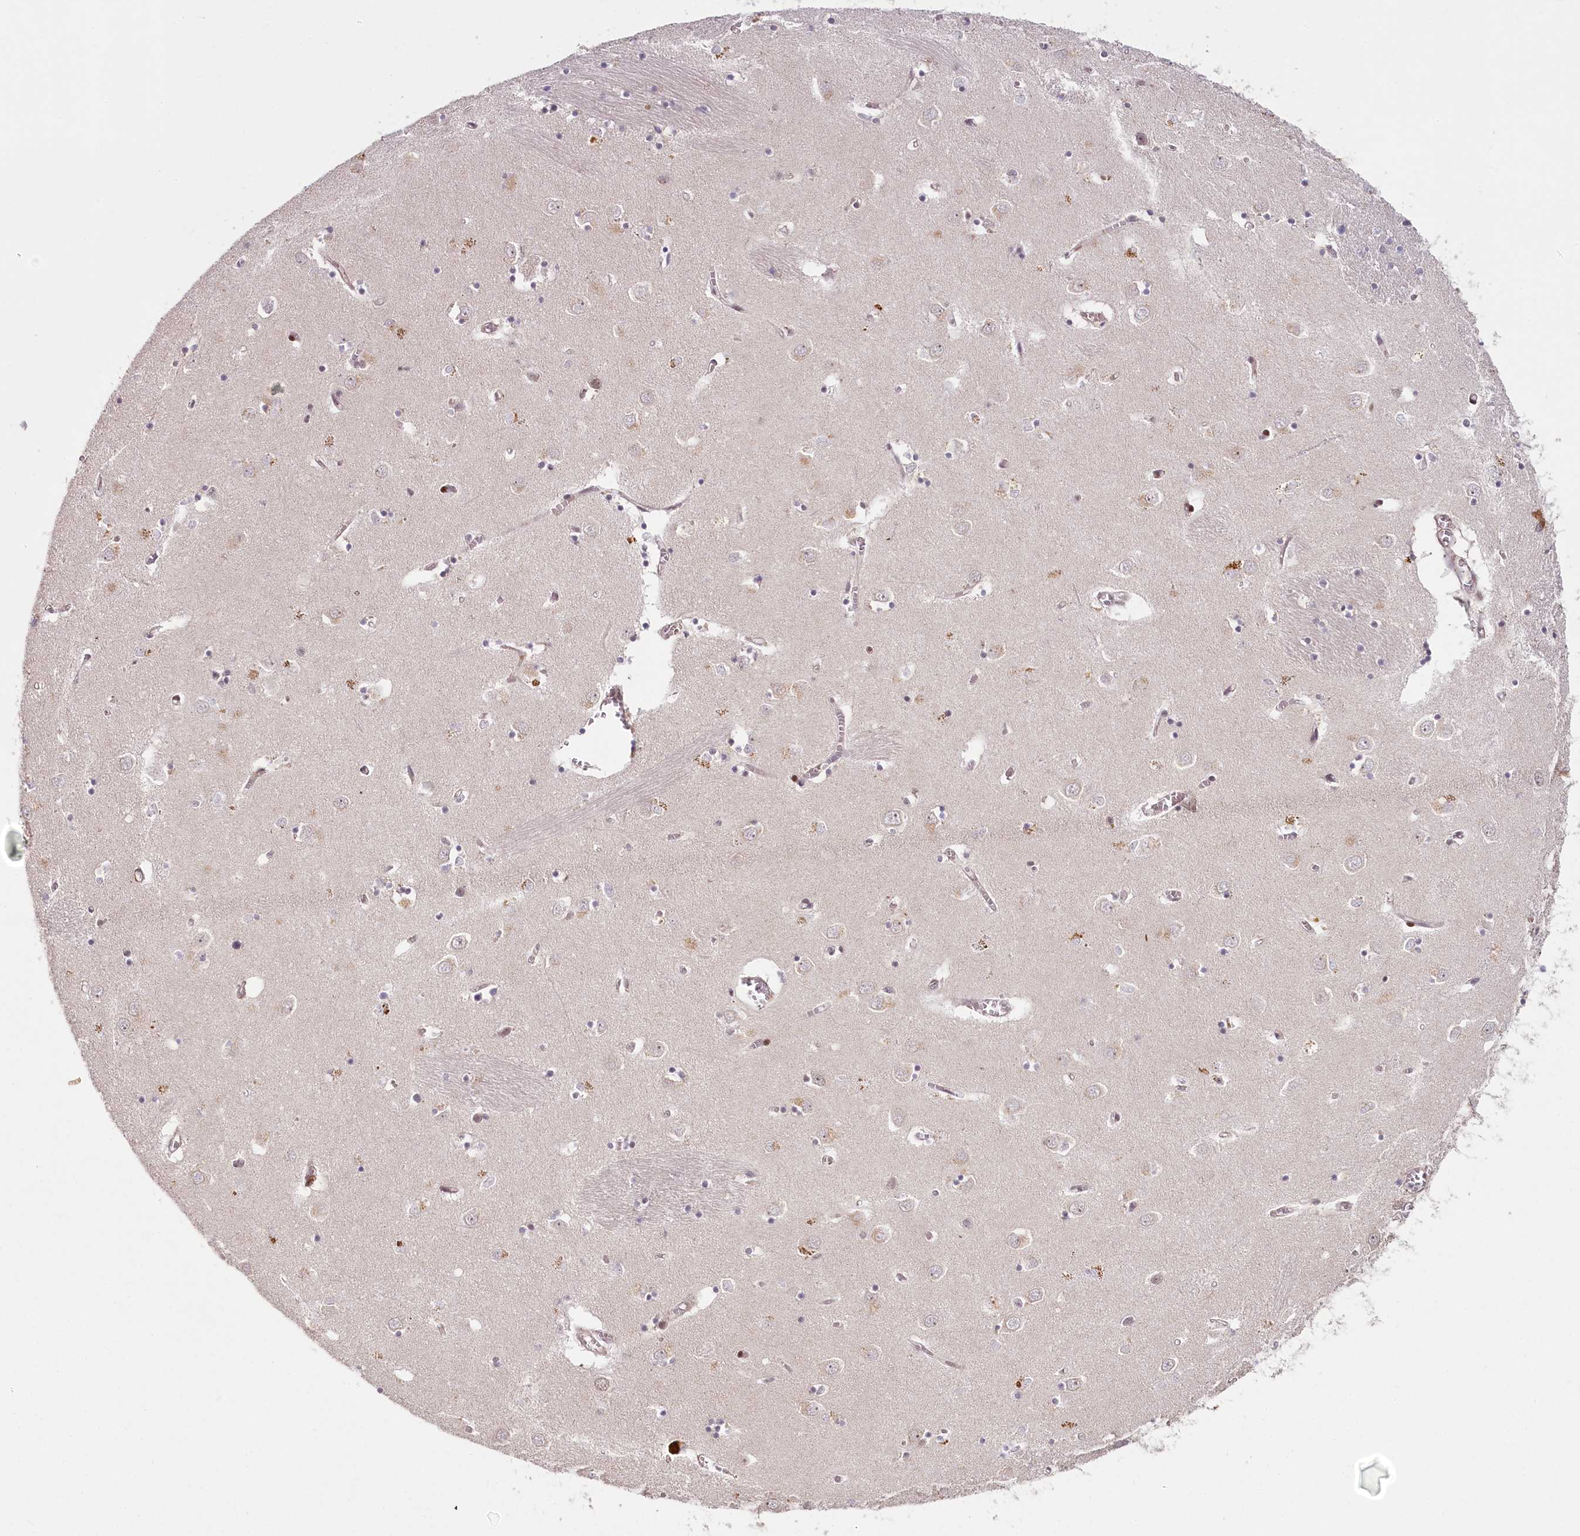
{"staining": {"intensity": "moderate", "quantity": "<25%", "location": "nuclear"}, "tissue": "caudate", "cell_type": "Glial cells", "image_type": "normal", "snomed": [{"axis": "morphology", "description": "Normal tissue, NOS"}, {"axis": "topography", "description": "Lateral ventricle wall"}], "caption": "The histopathology image shows staining of benign caudate, revealing moderate nuclear protein positivity (brown color) within glial cells. (Stains: DAB in brown, nuclei in blue, Microscopy: brightfield microscopy at high magnification).", "gene": "FAM204A", "patient": {"sex": "male", "age": 70}}